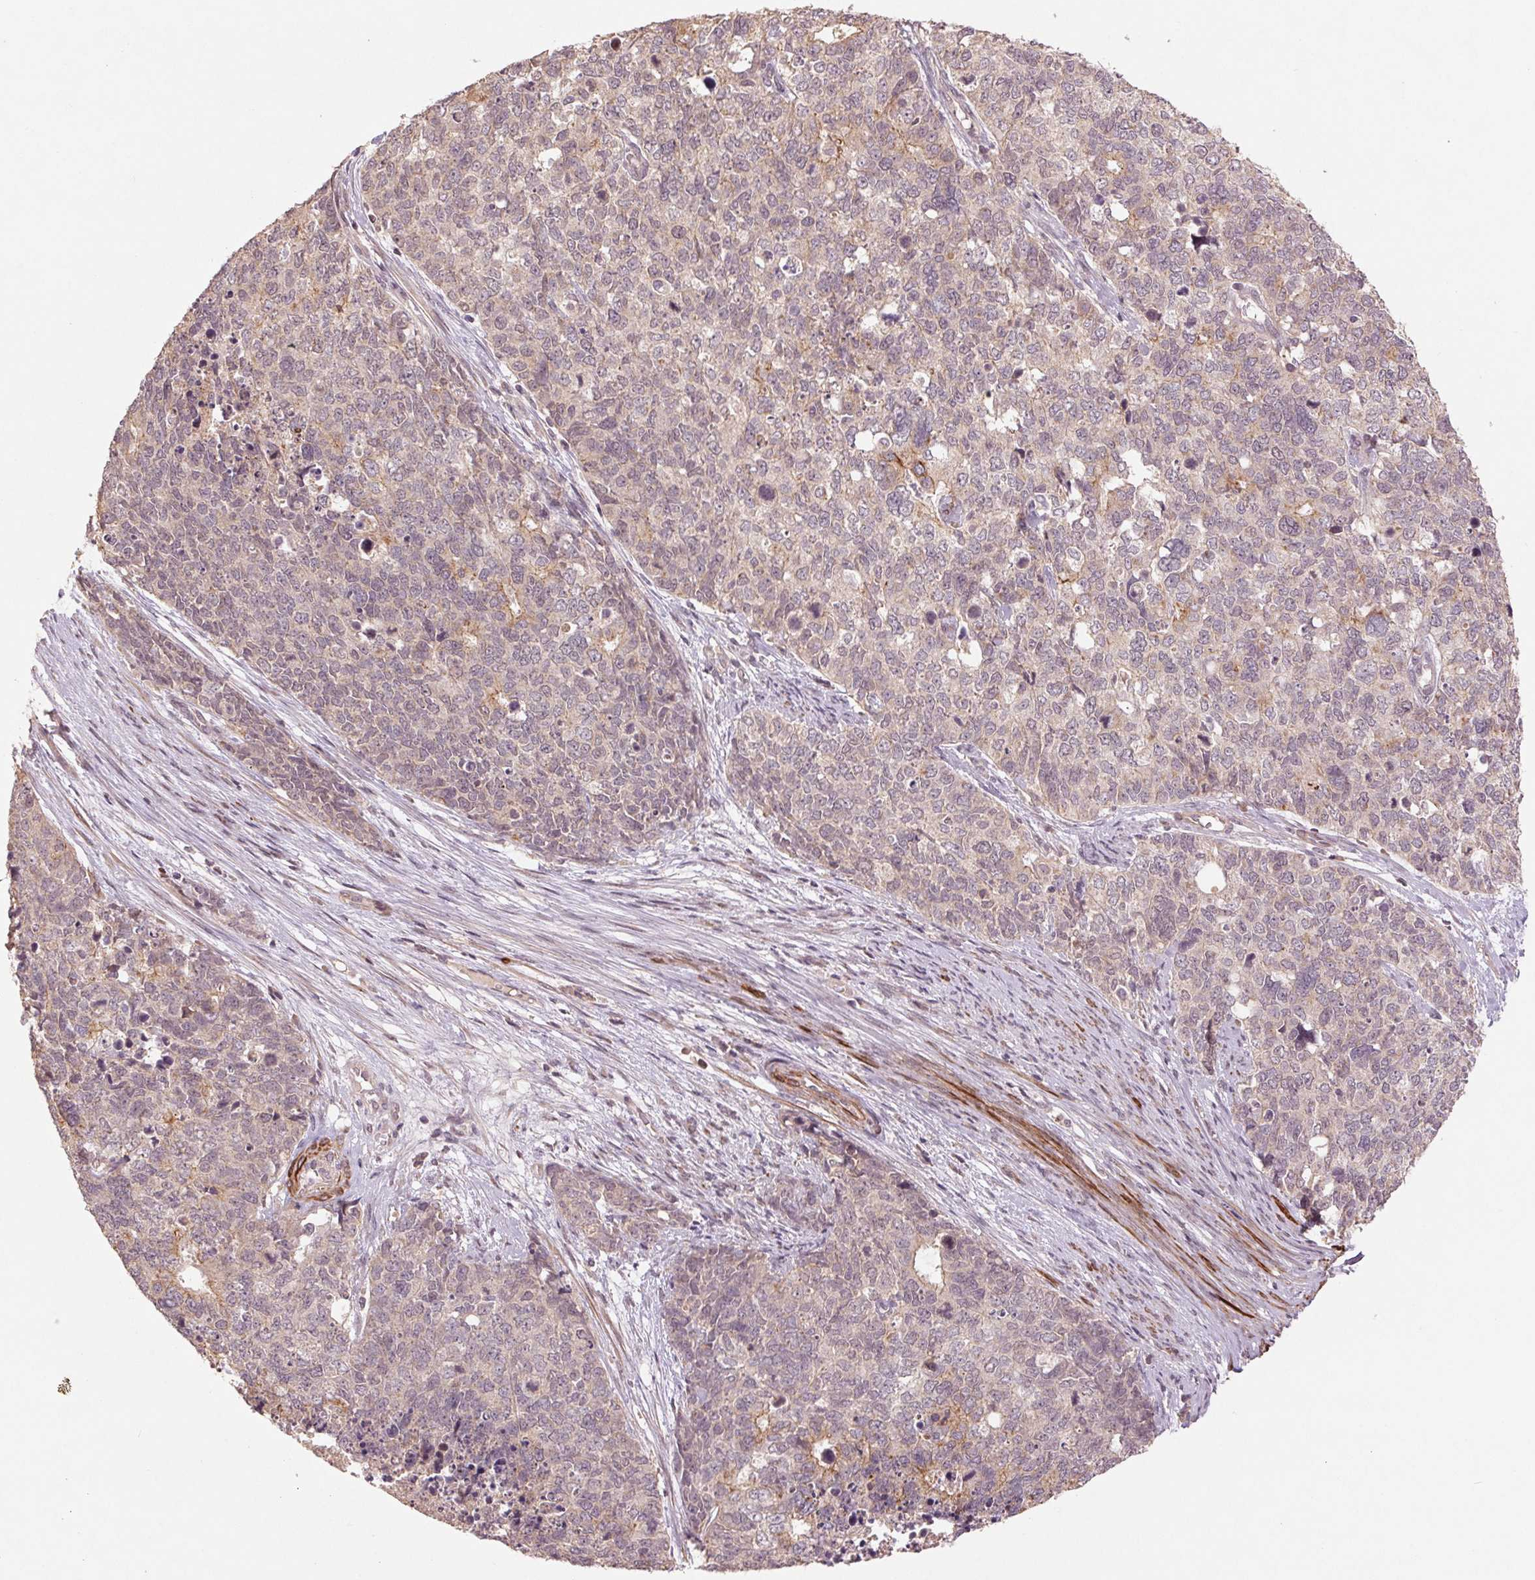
{"staining": {"intensity": "weak", "quantity": "<25%", "location": "cytoplasmic/membranous"}, "tissue": "cervical cancer", "cell_type": "Tumor cells", "image_type": "cancer", "snomed": [{"axis": "morphology", "description": "Squamous cell carcinoma, NOS"}, {"axis": "topography", "description": "Cervix"}], "caption": "Immunohistochemistry (IHC) of cervical squamous cell carcinoma exhibits no positivity in tumor cells.", "gene": "SMLR1", "patient": {"sex": "female", "age": 63}}